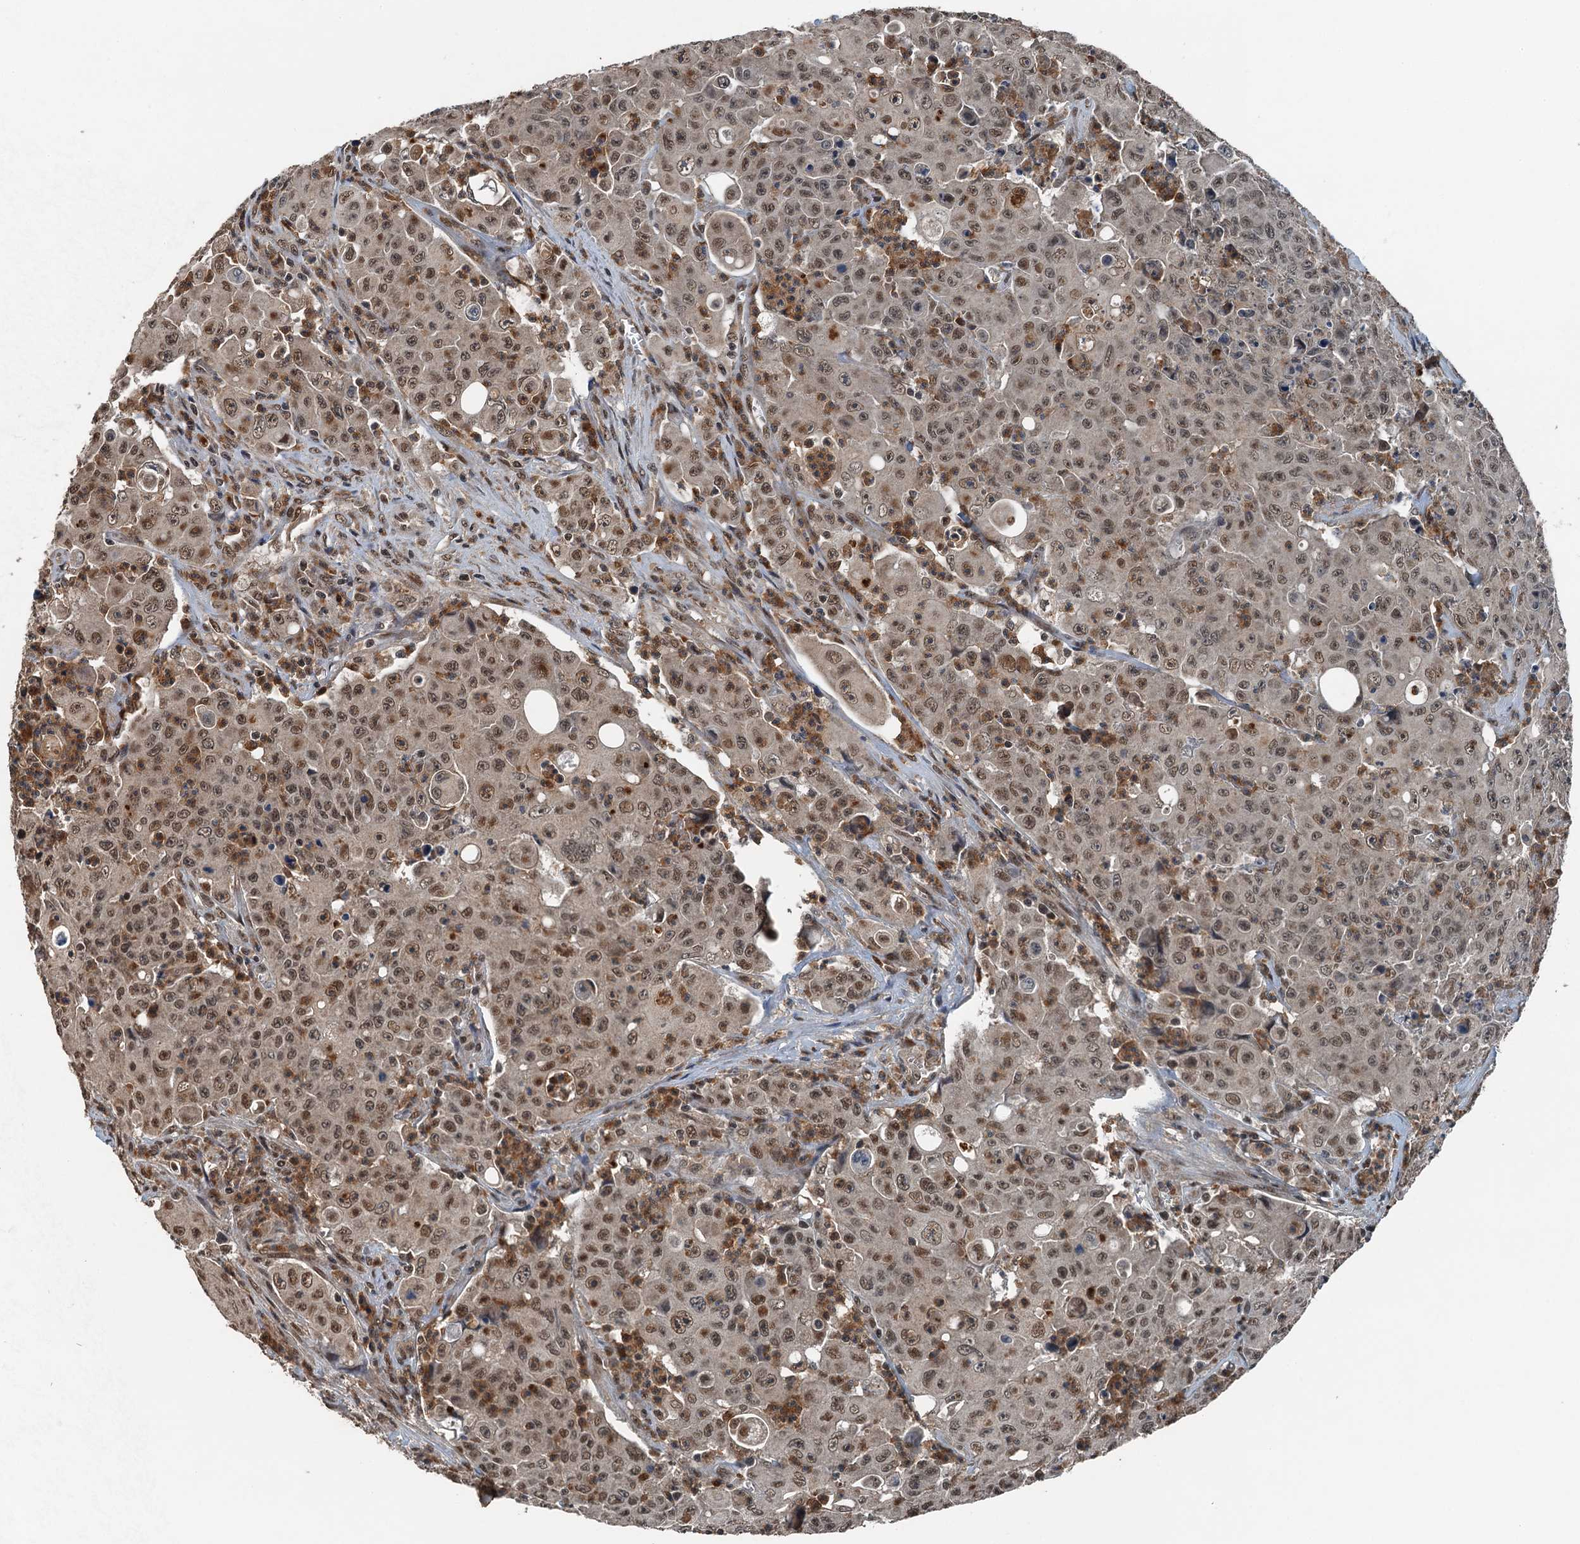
{"staining": {"intensity": "moderate", "quantity": ">75%", "location": "nuclear"}, "tissue": "colorectal cancer", "cell_type": "Tumor cells", "image_type": "cancer", "snomed": [{"axis": "morphology", "description": "Adenocarcinoma, NOS"}, {"axis": "topography", "description": "Colon"}], "caption": "This is an image of immunohistochemistry staining of adenocarcinoma (colorectal), which shows moderate positivity in the nuclear of tumor cells.", "gene": "UBXN6", "patient": {"sex": "male", "age": 51}}